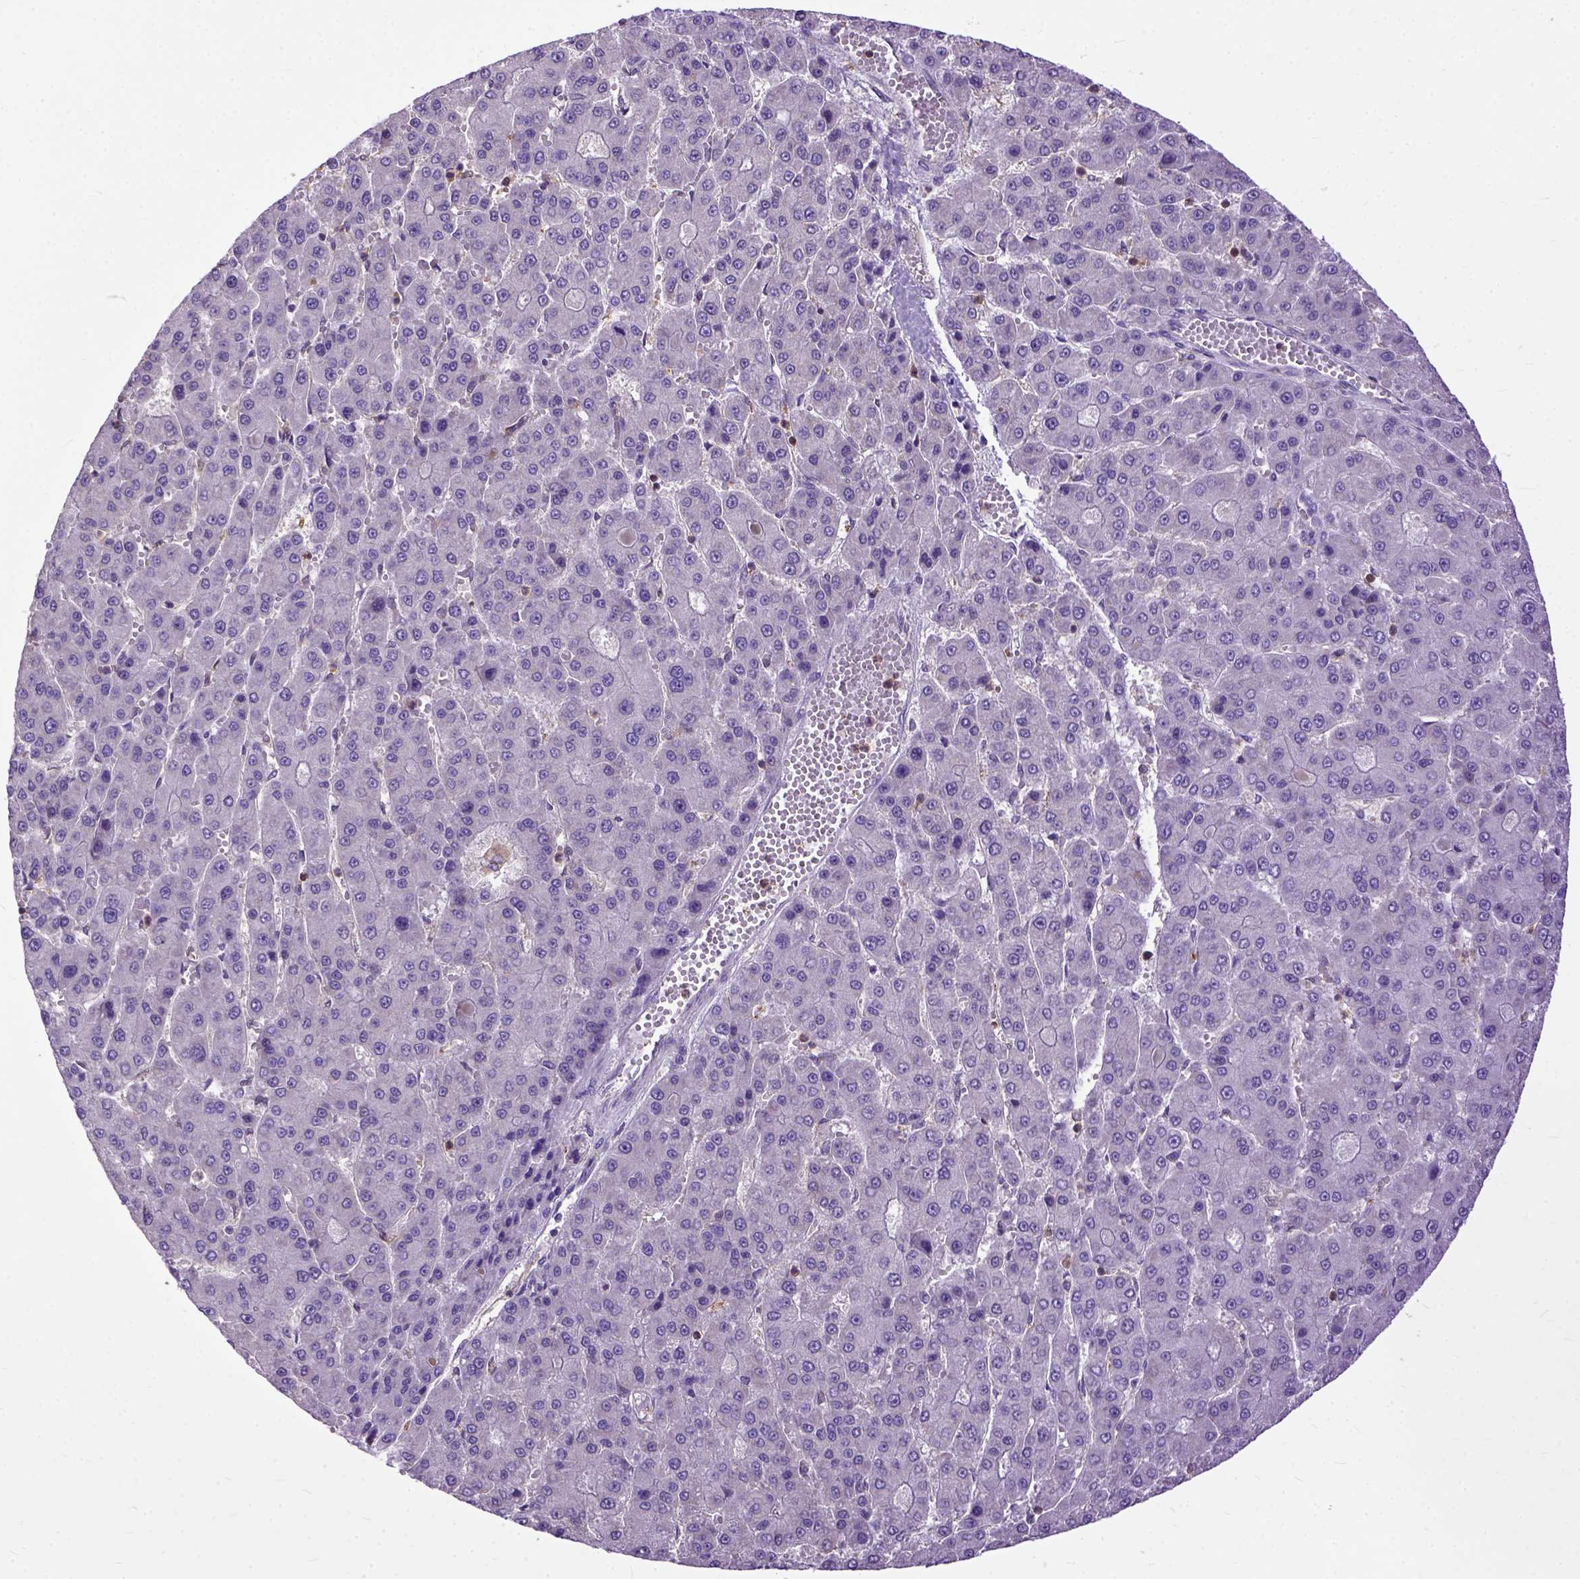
{"staining": {"intensity": "negative", "quantity": "none", "location": "none"}, "tissue": "liver cancer", "cell_type": "Tumor cells", "image_type": "cancer", "snomed": [{"axis": "morphology", "description": "Carcinoma, Hepatocellular, NOS"}, {"axis": "topography", "description": "Liver"}], "caption": "Immunohistochemistry histopathology image of liver cancer (hepatocellular carcinoma) stained for a protein (brown), which demonstrates no staining in tumor cells.", "gene": "NAMPT", "patient": {"sex": "male", "age": 70}}